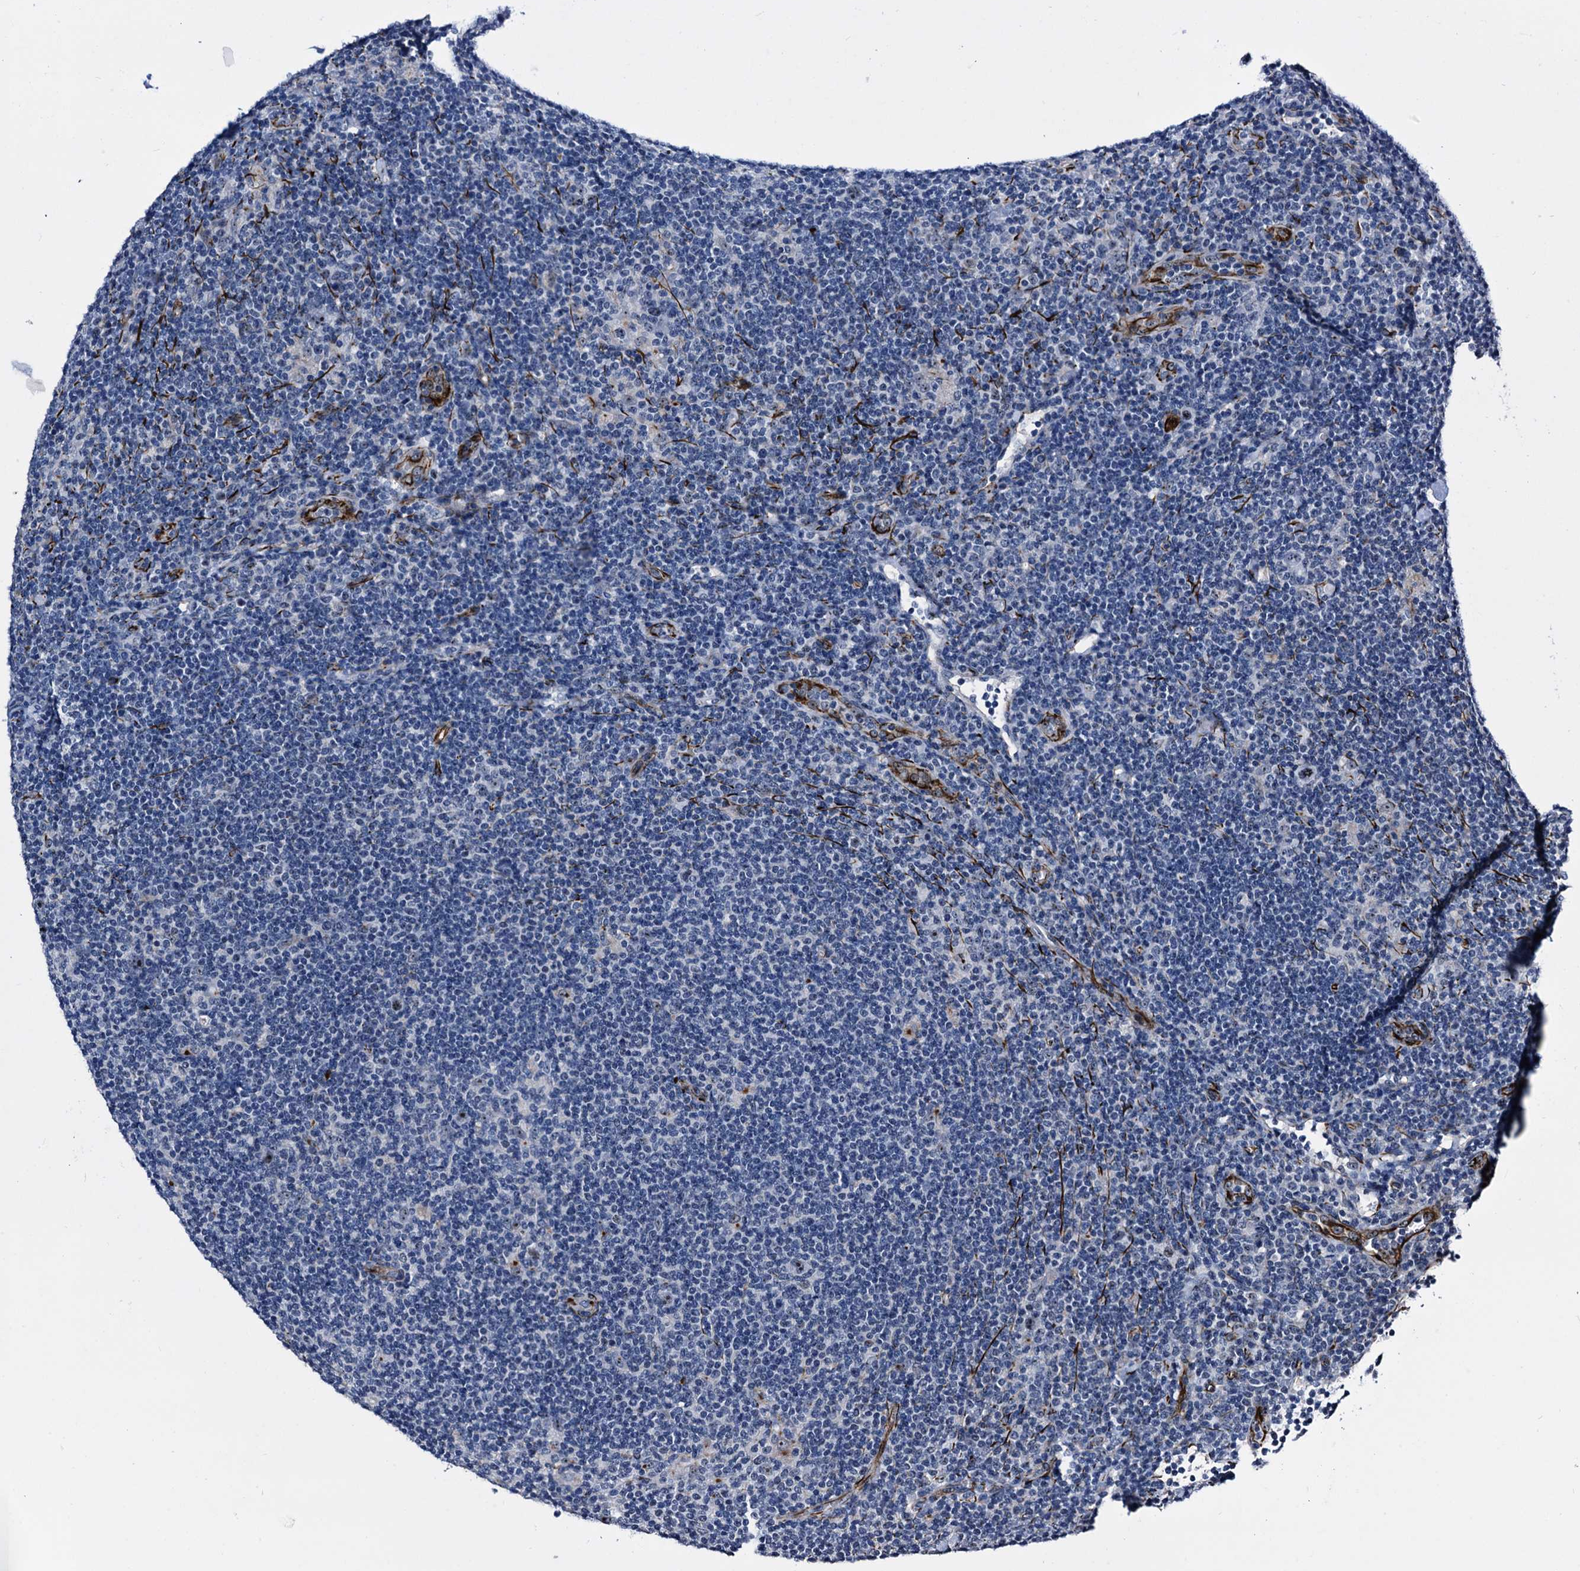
{"staining": {"intensity": "weak", "quantity": ">75%", "location": "nuclear"}, "tissue": "lymphoma", "cell_type": "Tumor cells", "image_type": "cancer", "snomed": [{"axis": "morphology", "description": "Hodgkin's disease, NOS"}, {"axis": "topography", "description": "Lymph node"}], "caption": "Human lymphoma stained with a brown dye displays weak nuclear positive positivity in approximately >75% of tumor cells.", "gene": "EMG1", "patient": {"sex": "female", "age": 57}}